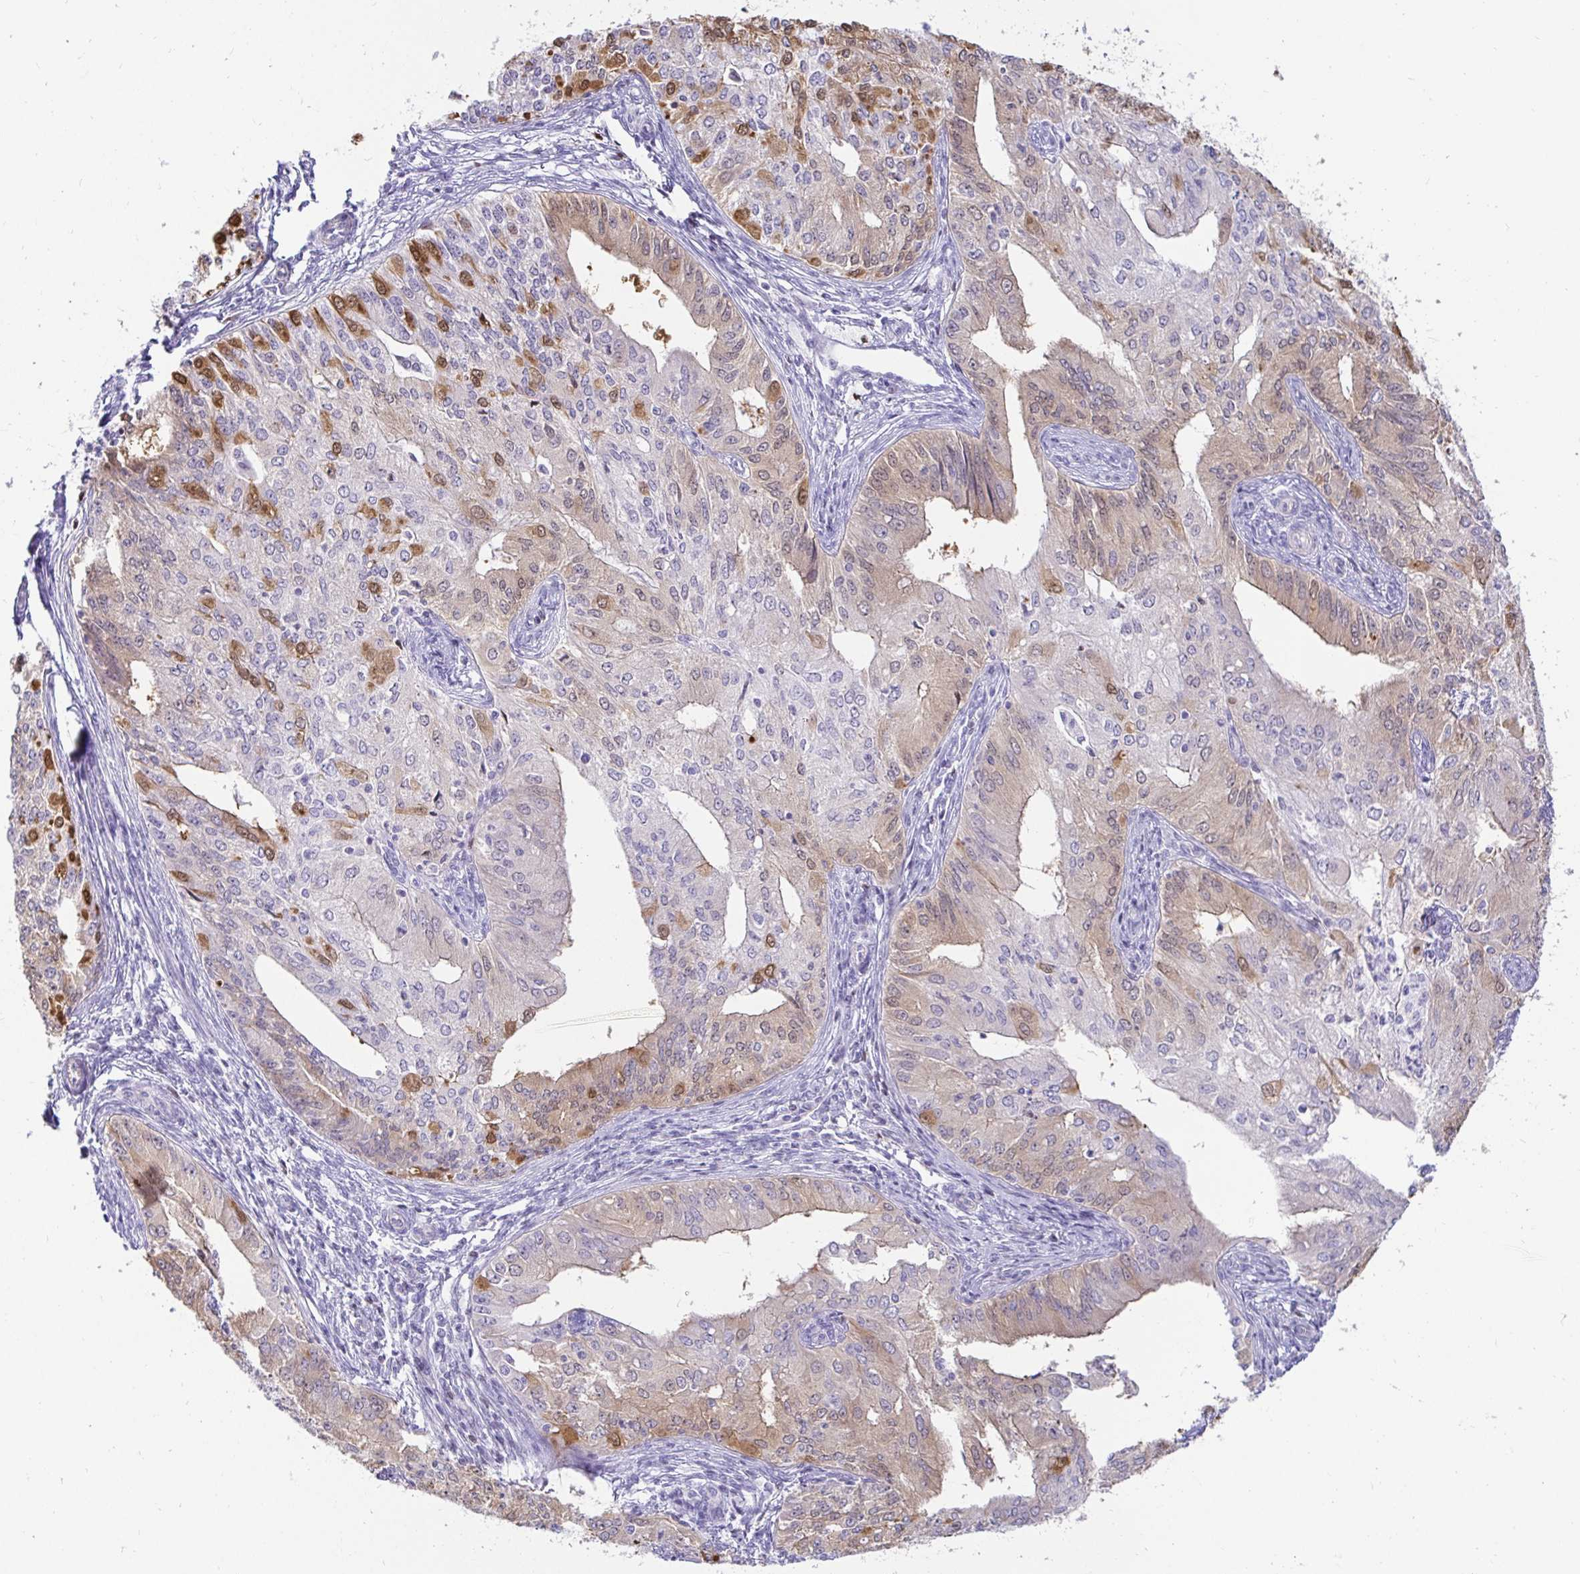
{"staining": {"intensity": "moderate", "quantity": "<25%", "location": "cytoplasmic/membranous,nuclear"}, "tissue": "endometrial cancer", "cell_type": "Tumor cells", "image_type": "cancer", "snomed": [{"axis": "morphology", "description": "Adenocarcinoma, NOS"}, {"axis": "topography", "description": "Endometrium"}], "caption": "Protein staining displays moderate cytoplasmic/membranous and nuclear positivity in approximately <25% of tumor cells in endometrial cancer (adenocarcinoma).", "gene": "CAPSL", "patient": {"sex": "female", "age": 50}}